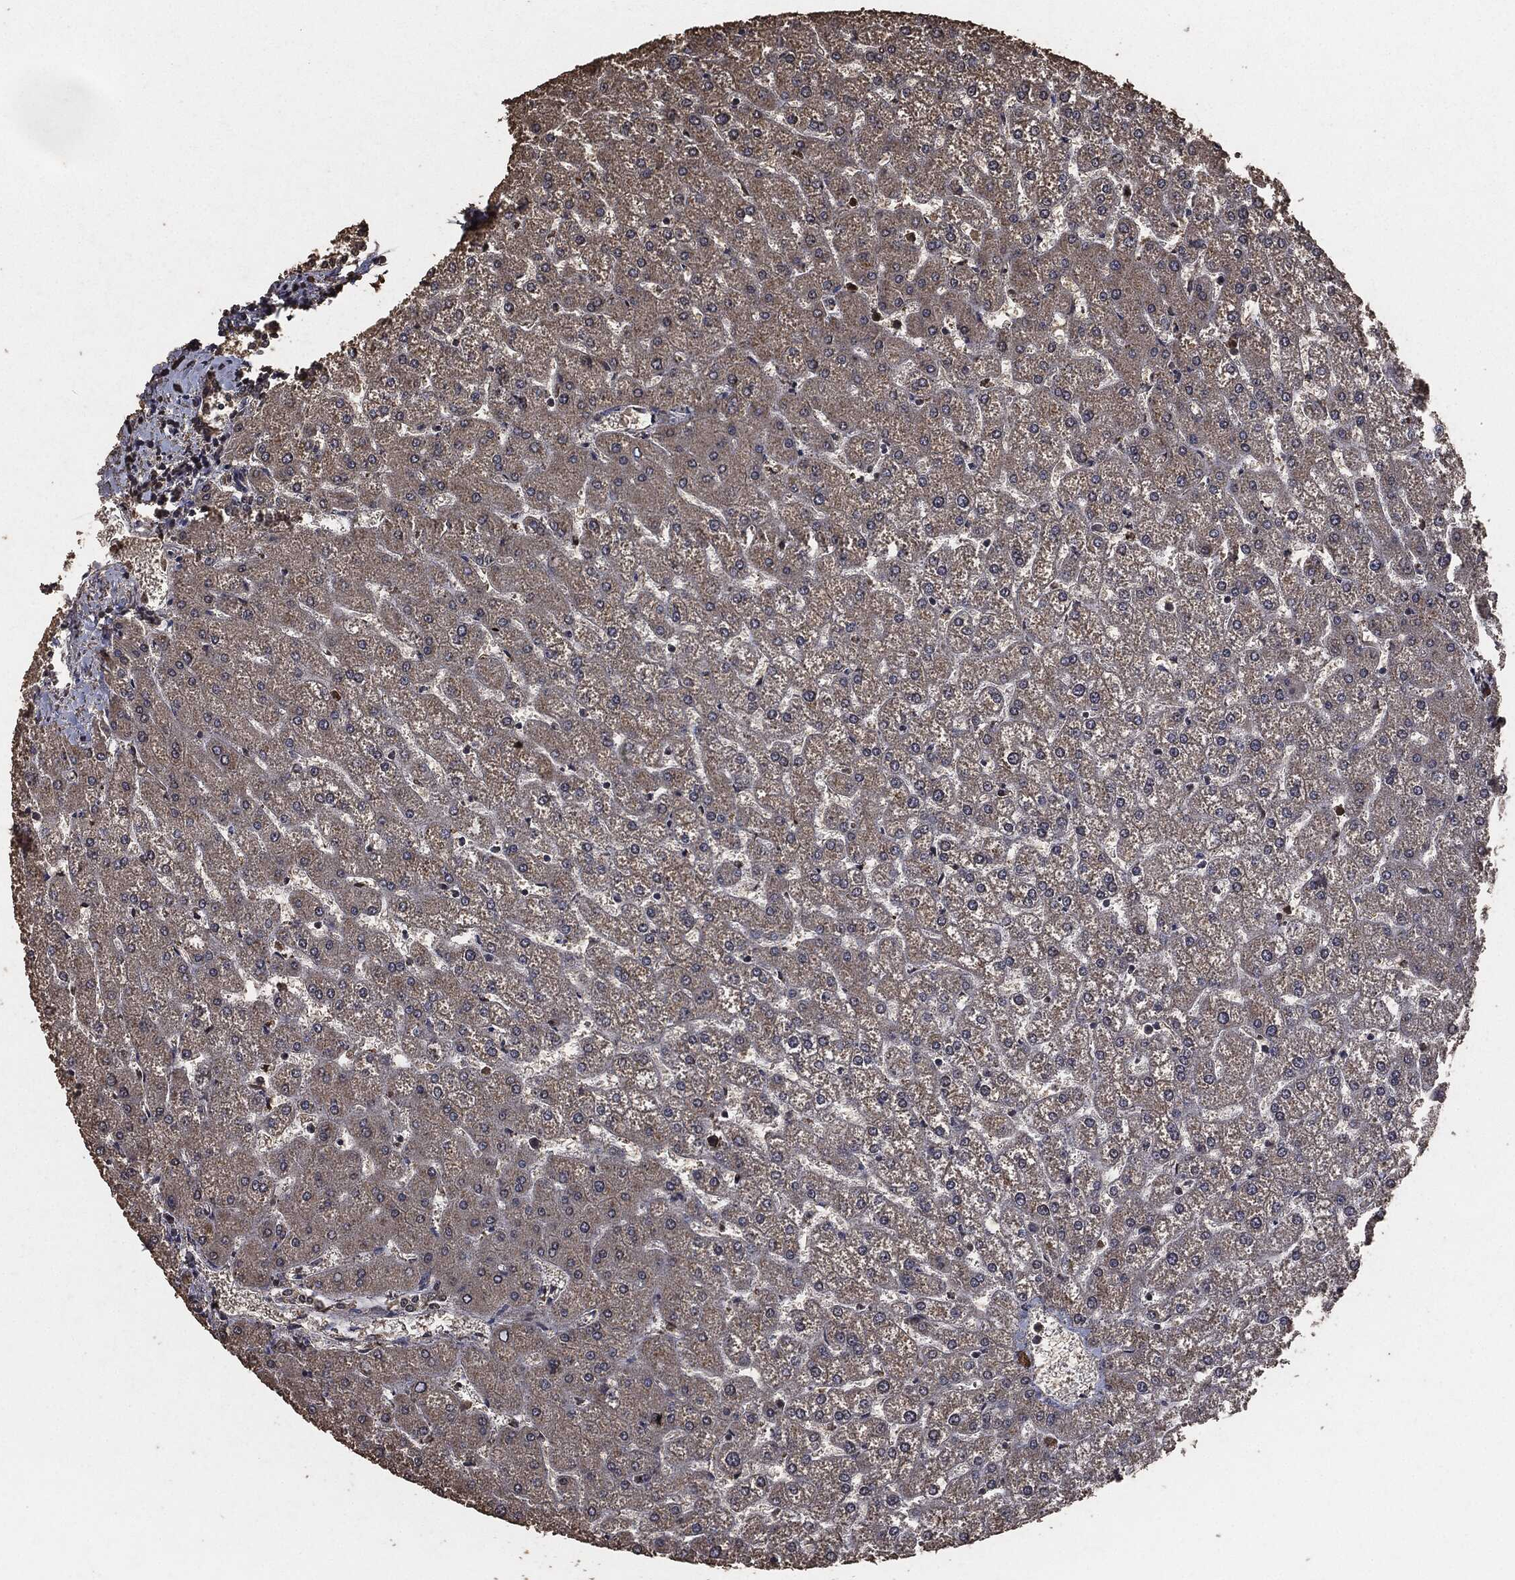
{"staining": {"intensity": "negative", "quantity": "none", "location": "none"}, "tissue": "liver", "cell_type": "Cholangiocytes", "image_type": "normal", "snomed": [{"axis": "morphology", "description": "Normal tissue, NOS"}, {"axis": "topography", "description": "Liver"}], "caption": "DAB (3,3'-diaminobenzidine) immunohistochemical staining of benign liver demonstrates no significant expression in cholangiocytes. Brightfield microscopy of IHC stained with DAB (3,3'-diaminobenzidine) (brown) and hematoxylin (blue), captured at high magnification.", "gene": "AKT1S1", "patient": {"sex": "female", "age": 32}}